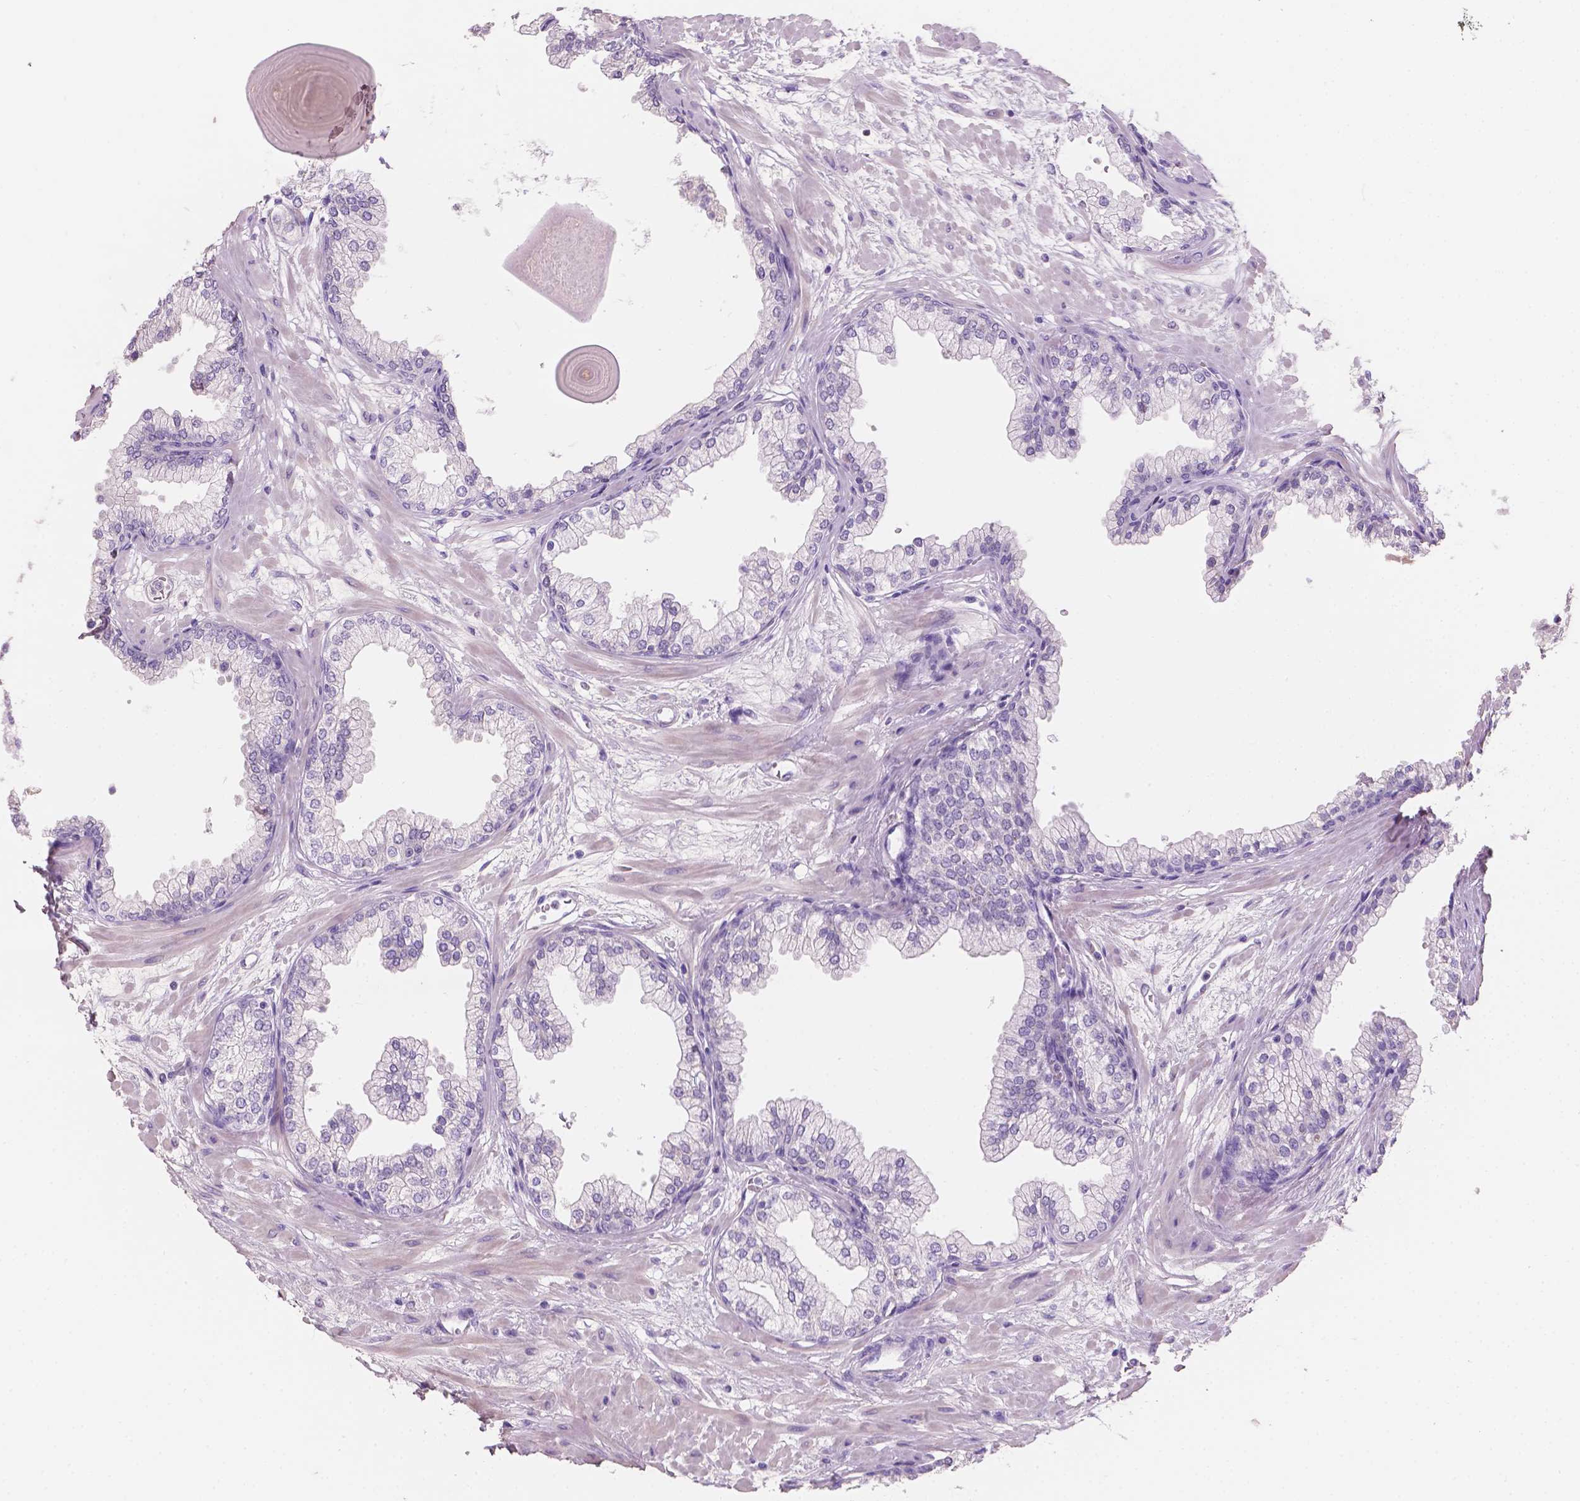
{"staining": {"intensity": "negative", "quantity": "none", "location": "none"}, "tissue": "prostate", "cell_type": "Glandular cells", "image_type": "normal", "snomed": [{"axis": "morphology", "description": "Normal tissue, NOS"}, {"axis": "topography", "description": "Prostate"}, {"axis": "topography", "description": "Peripheral nerve tissue"}], "caption": "DAB (3,3'-diaminobenzidine) immunohistochemical staining of unremarkable human prostate exhibits no significant positivity in glandular cells. (Stains: DAB immunohistochemistry with hematoxylin counter stain, Microscopy: brightfield microscopy at high magnification).", "gene": "SBSN", "patient": {"sex": "male", "age": 61}}